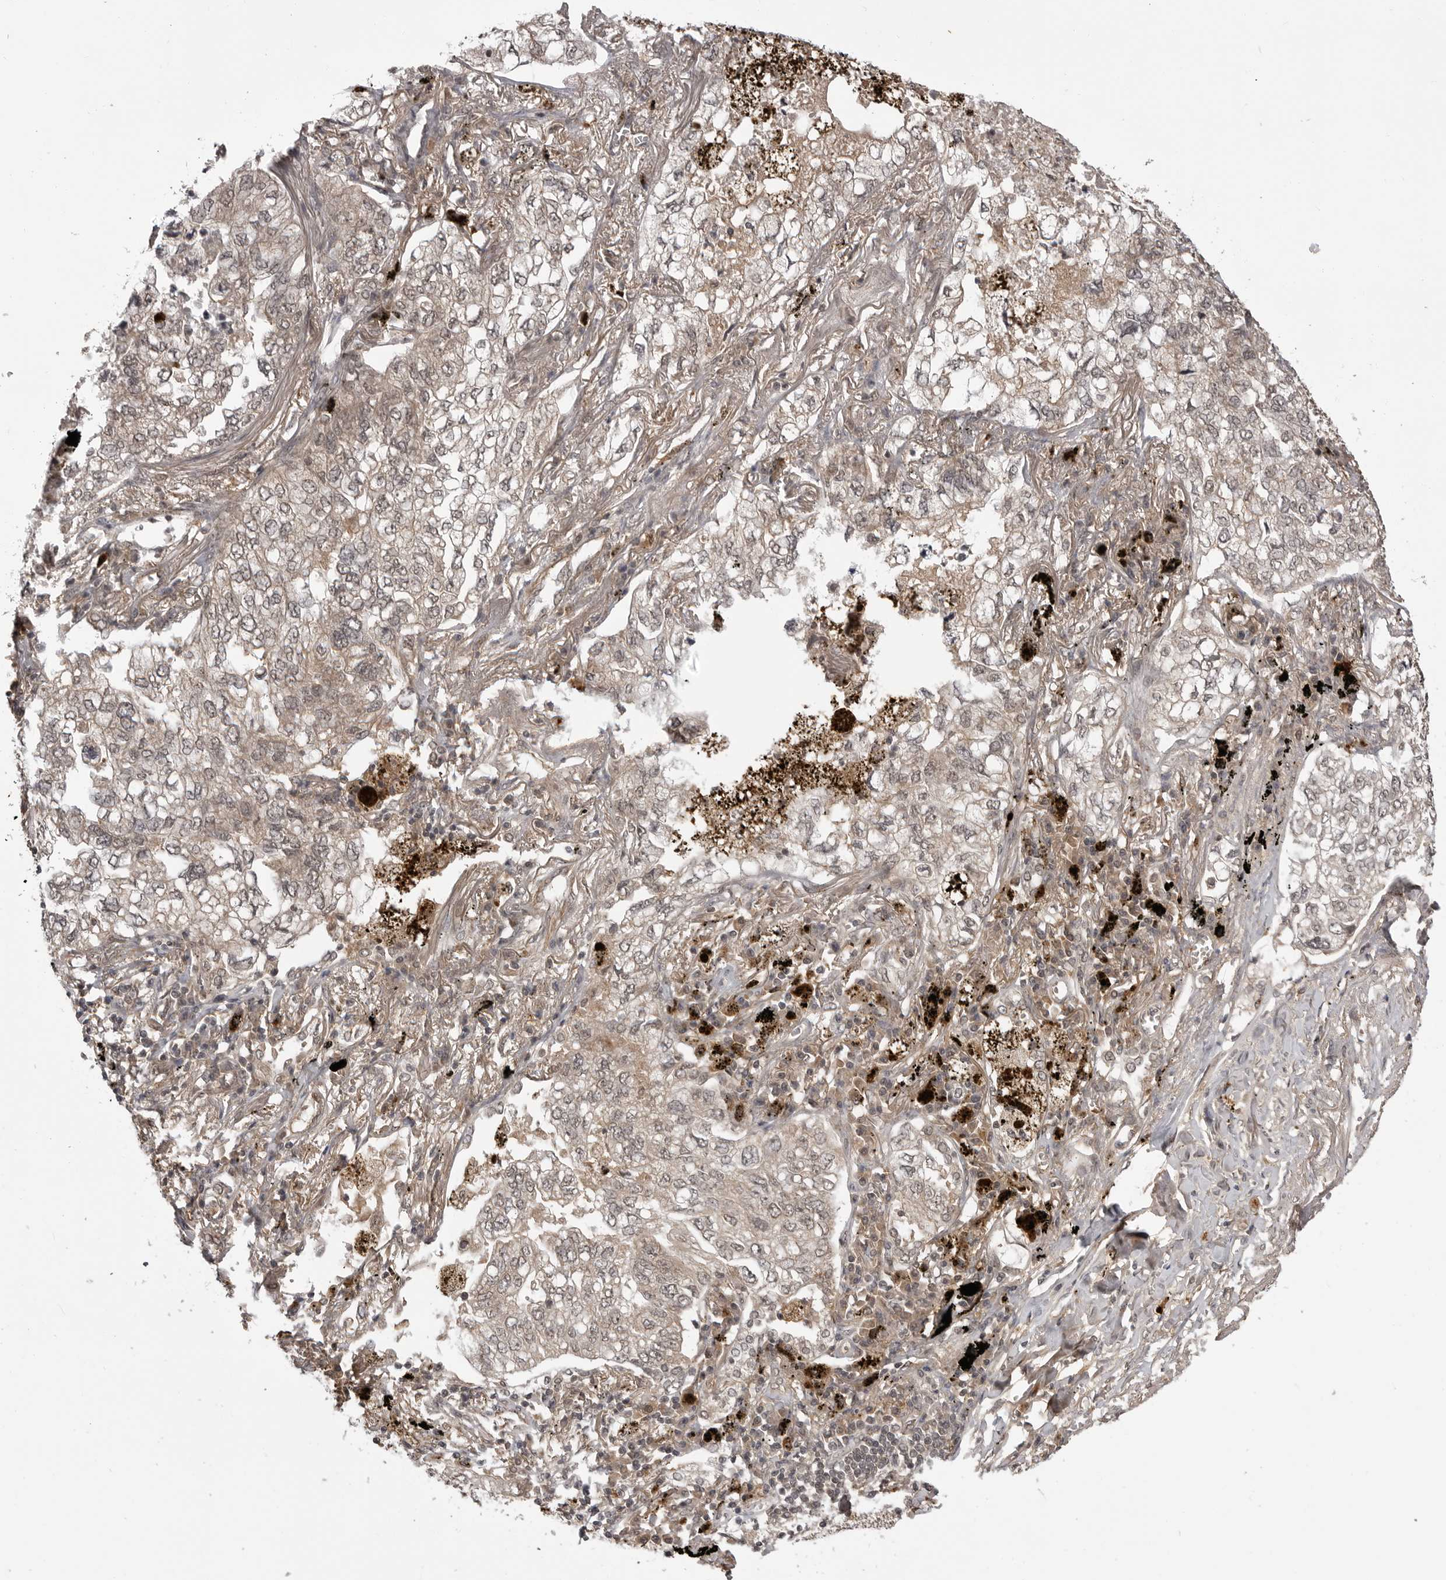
{"staining": {"intensity": "weak", "quantity": "<25%", "location": "cytoplasmic/membranous"}, "tissue": "lung cancer", "cell_type": "Tumor cells", "image_type": "cancer", "snomed": [{"axis": "morphology", "description": "Adenocarcinoma, NOS"}, {"axis": "topography", "description": "Lung"}], "caption": "An image of human adenocarcinoma (lung) is negative for staining in tumor cells. Nuclei are stained in blue.", "gene": "IL24", "patient": {"sex": "male", "age": 65}}